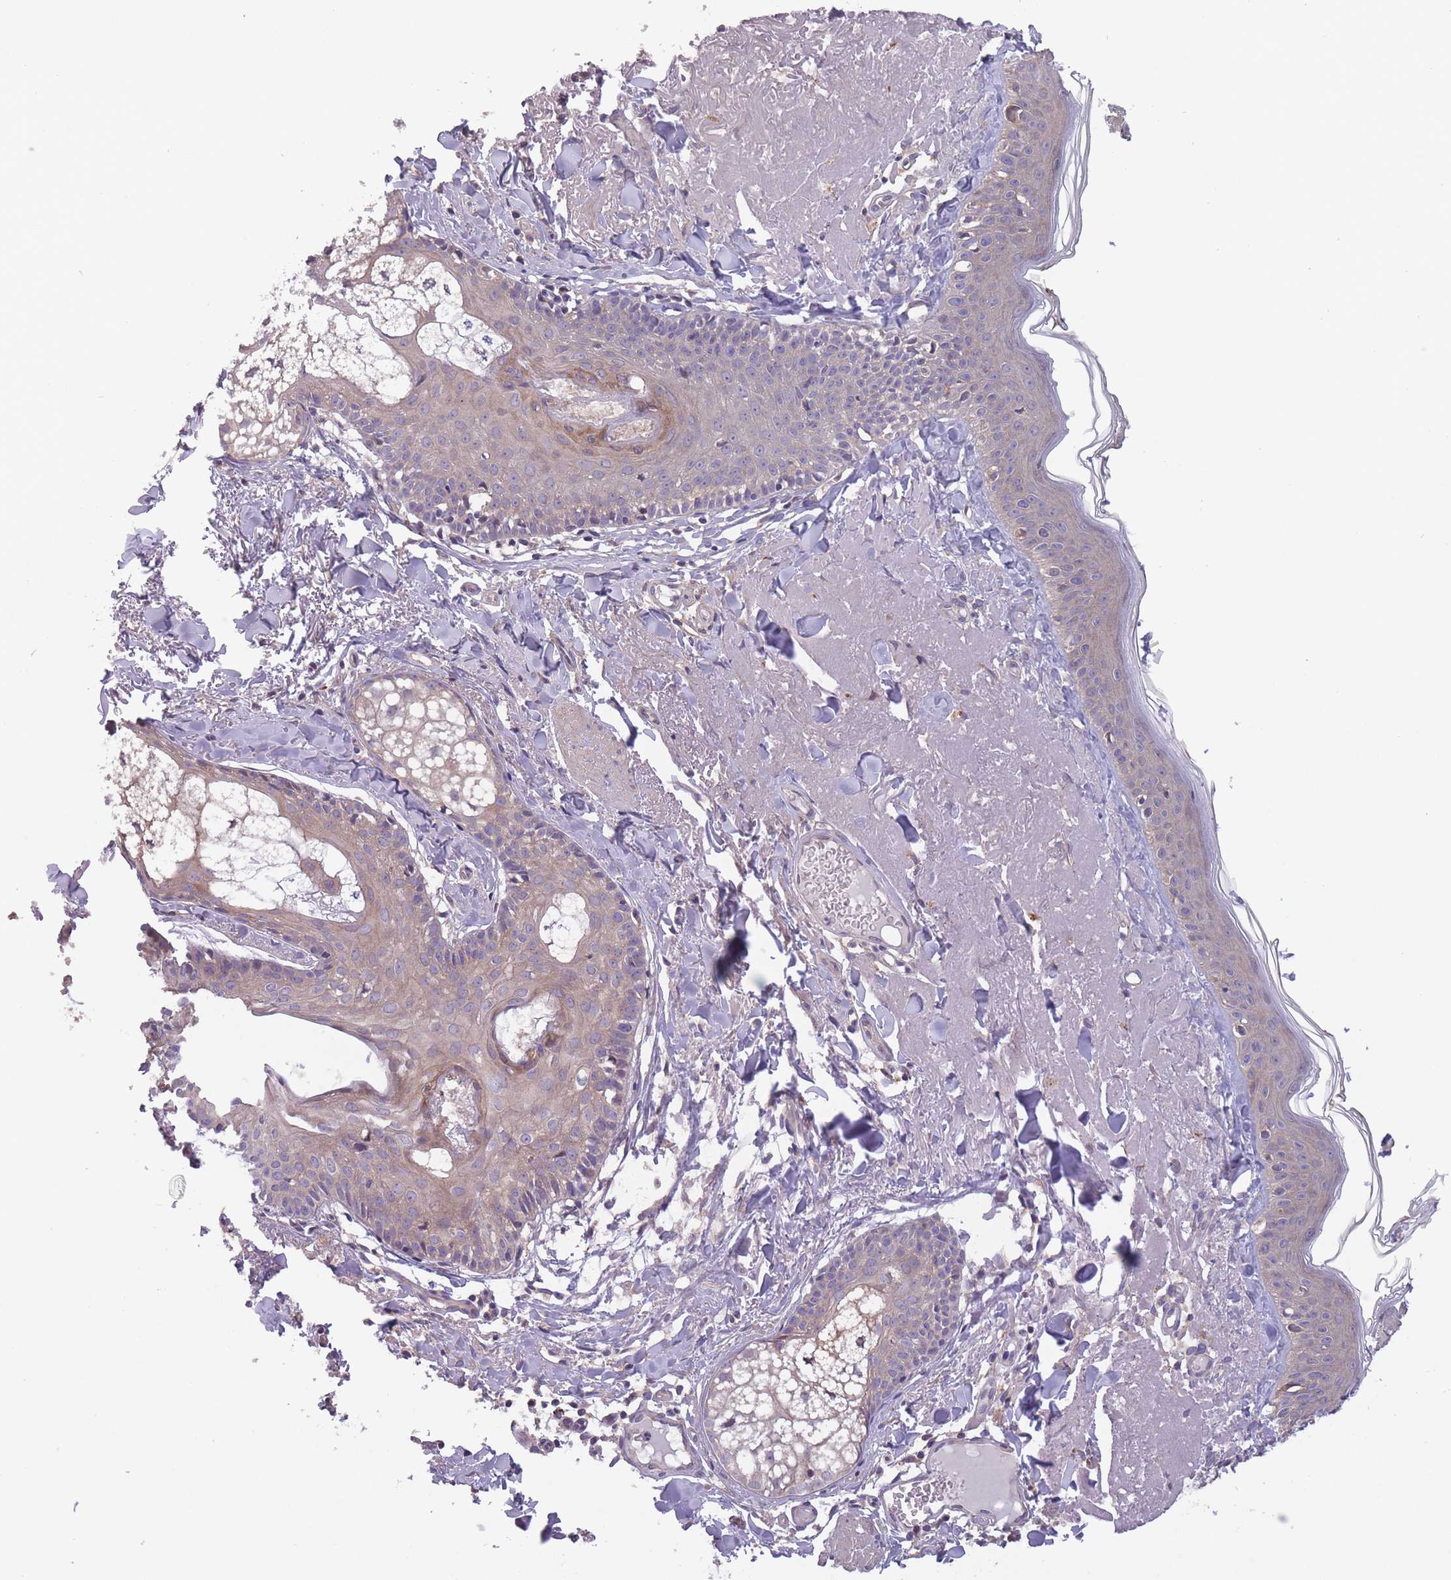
{"staining": {"intensity": "moderate", "quantity": "25%-75%", "location": "cytoplasmic/membranous"}, "tissue": "skin", "cell_type": "Fibroblasts", "image_type": "normal", "snomed": [{"axis": "morphology", "description": "Normal tissue, NOS"}, {"axis": "morphology", "description": "Malignant melanoma, NOS"}, {"axis": "topography", "description": "Skin"}], "caption": "High-magnification brightfield microscopy of unremarkable skin stained with DAB (3,3'-diaminobenzidine) (brown) and counterstained with hematoxylin (blue). fibroblasts exhibit moderate cytoplasmic/membranous expression is seen in approximately25%-75% of cells. The protein of interest is stained brown, and the nuclei are stained in blue (DAB (3,3'-diaminobenzidine) IHC with brightfield microscopy, high magnification).", "gene": "ITPKC", "patient": {"sex": "male", "age": 80}}